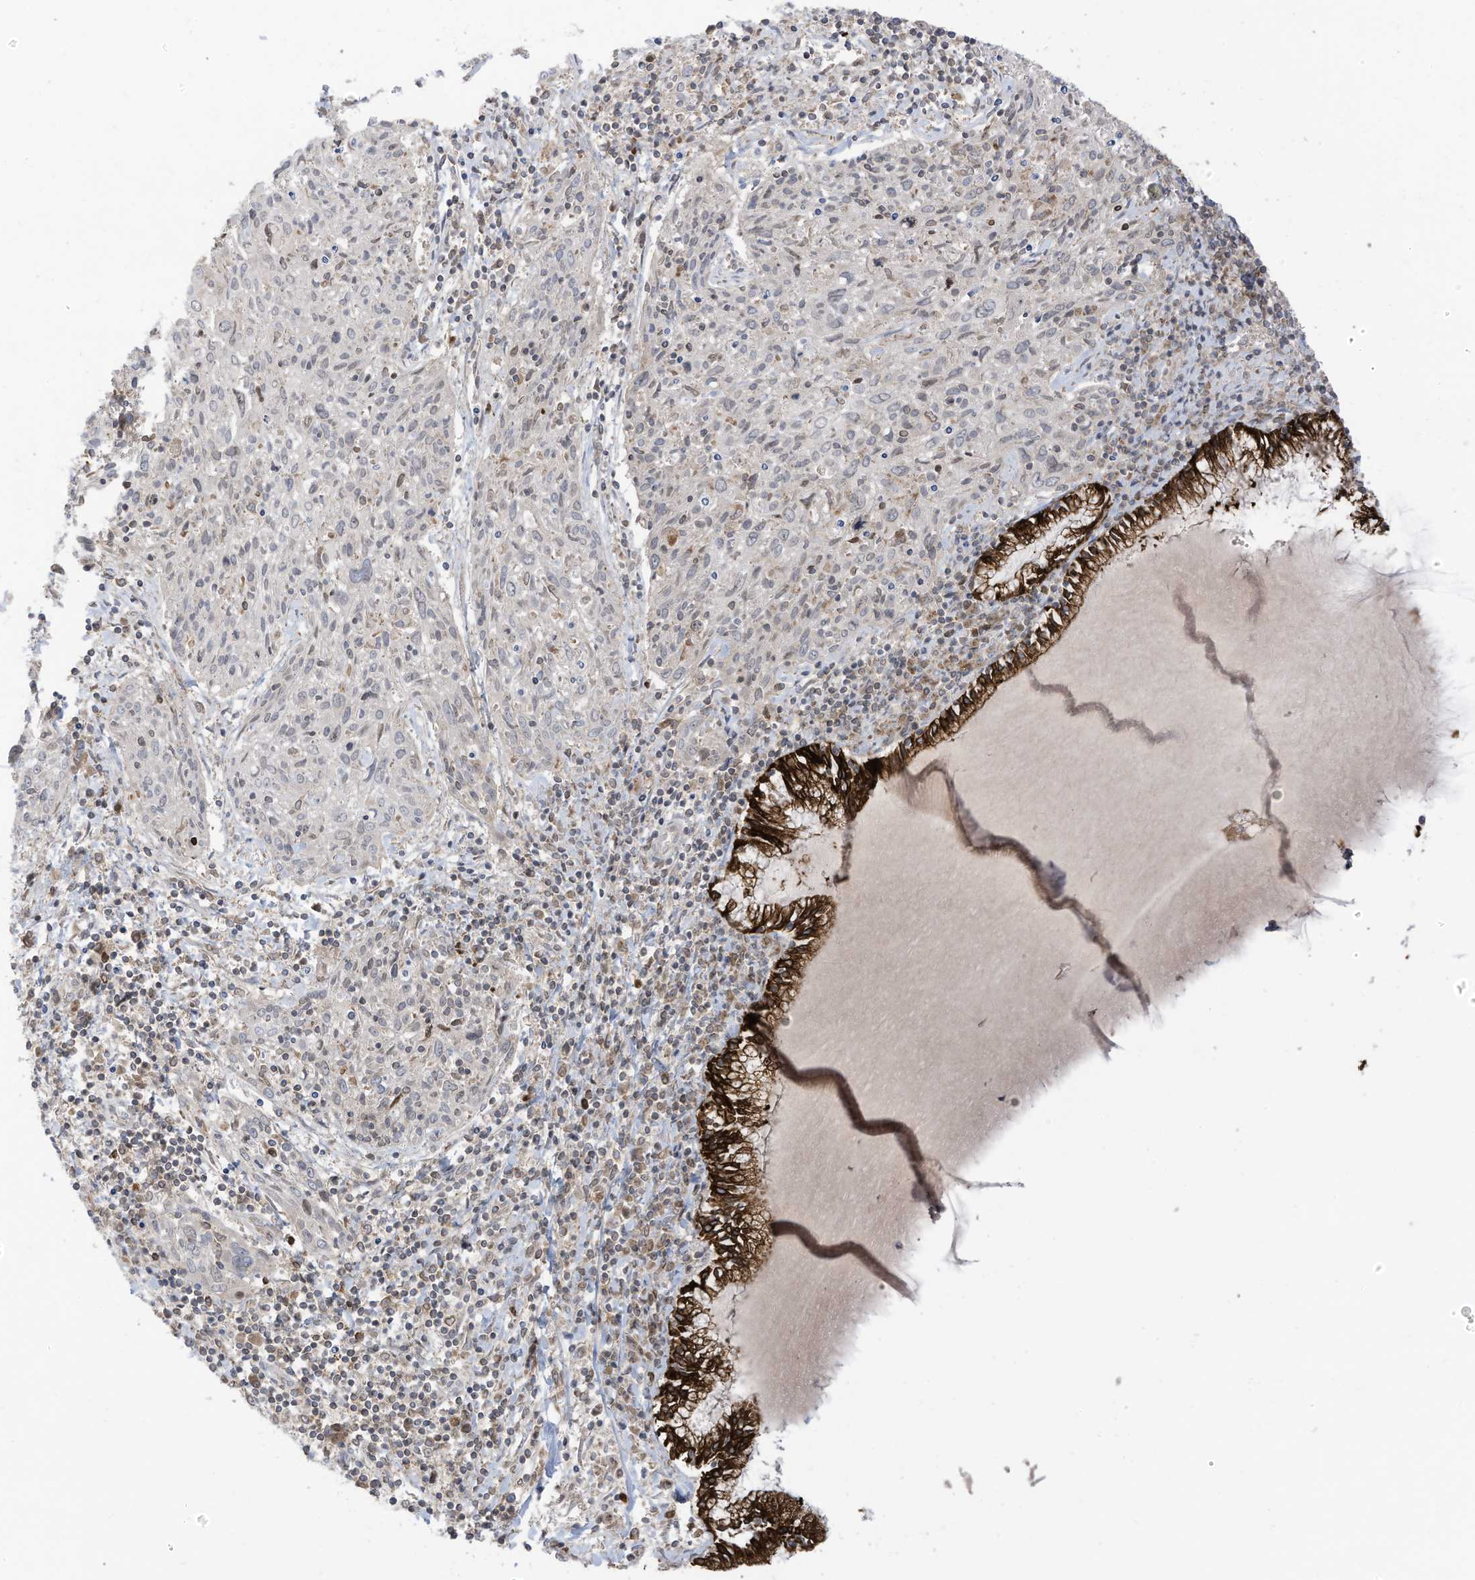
{"staining": {"intensity": "negative", "quantity": "none", "location": "none"}, "tissue": "cervical cancer", "cell_type": "Tumor cells", "image_type": "cancer", "snomed": [{"axis": "morphology", "description": "Squamous cell carcinoma, NOS"}, {"axis": "topography", "description": "Cervix"}], "caption": "An image of cervical cancer (squamous cell carcinoma) stained for a protein shows no brown staining in tumor cells.", "gene": "CGAS", "patient": {"sex": "female", "age": 51}}